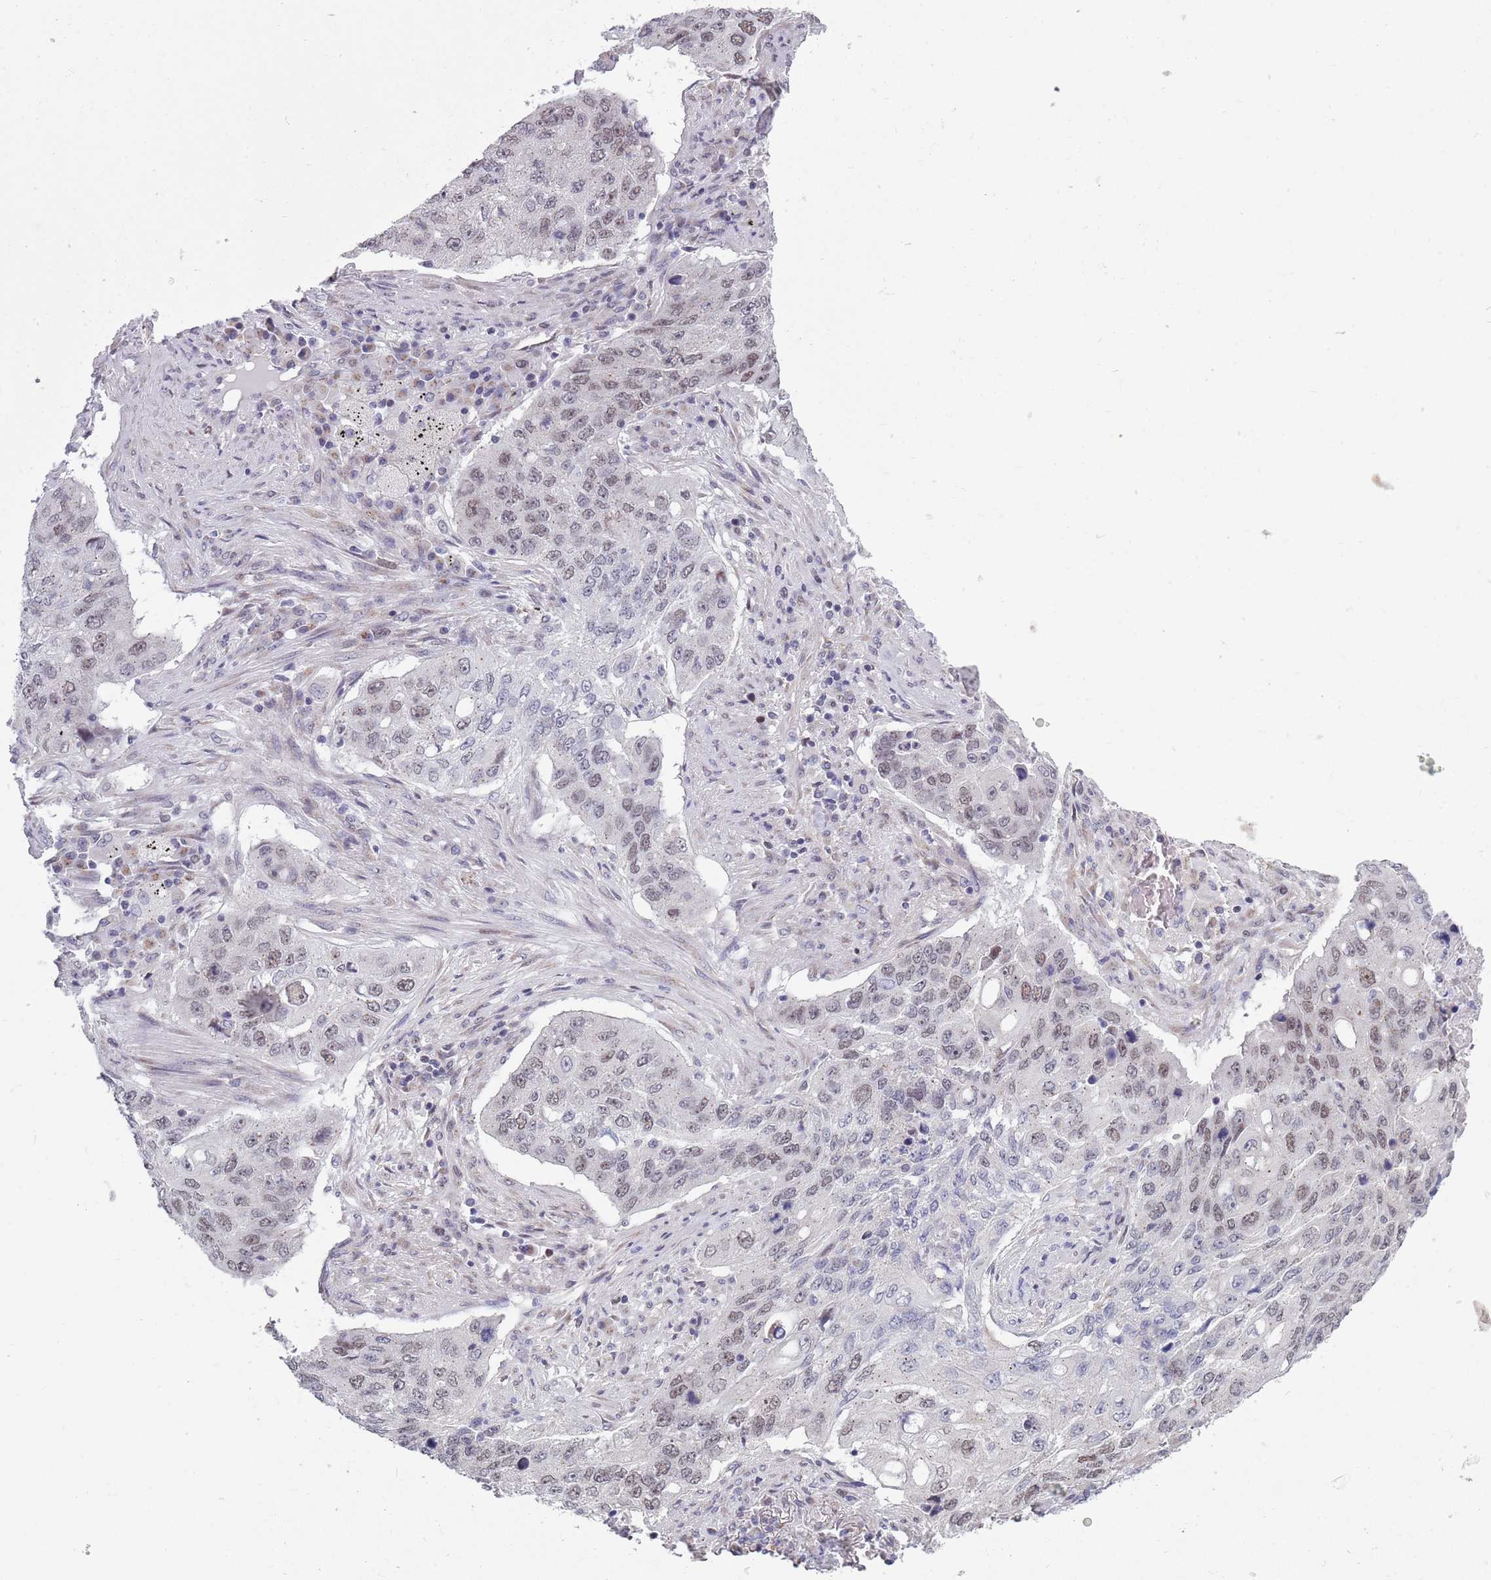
{"staining": {"intensity": "weak", "quantity": "25%-75%", "location": "nuclear"}, "tissue": "lung cancer", "cell_type": "Tumor cells", "image_type": "cancer", "snomed": [{"axis": "morphology", "description": "Squamous cell carcinoma, NOS"}, {"axis": "topography", "description": "Lung"}], "caption": "Brown immunohistochemical staining in human lung cancer (squamous cell carcinoma) exhibits weak nuclear staining in about 25%-75% of tumor cells.", "gene": "ZKSCAN2", "patient": {"sex": "female", "age": 63}}